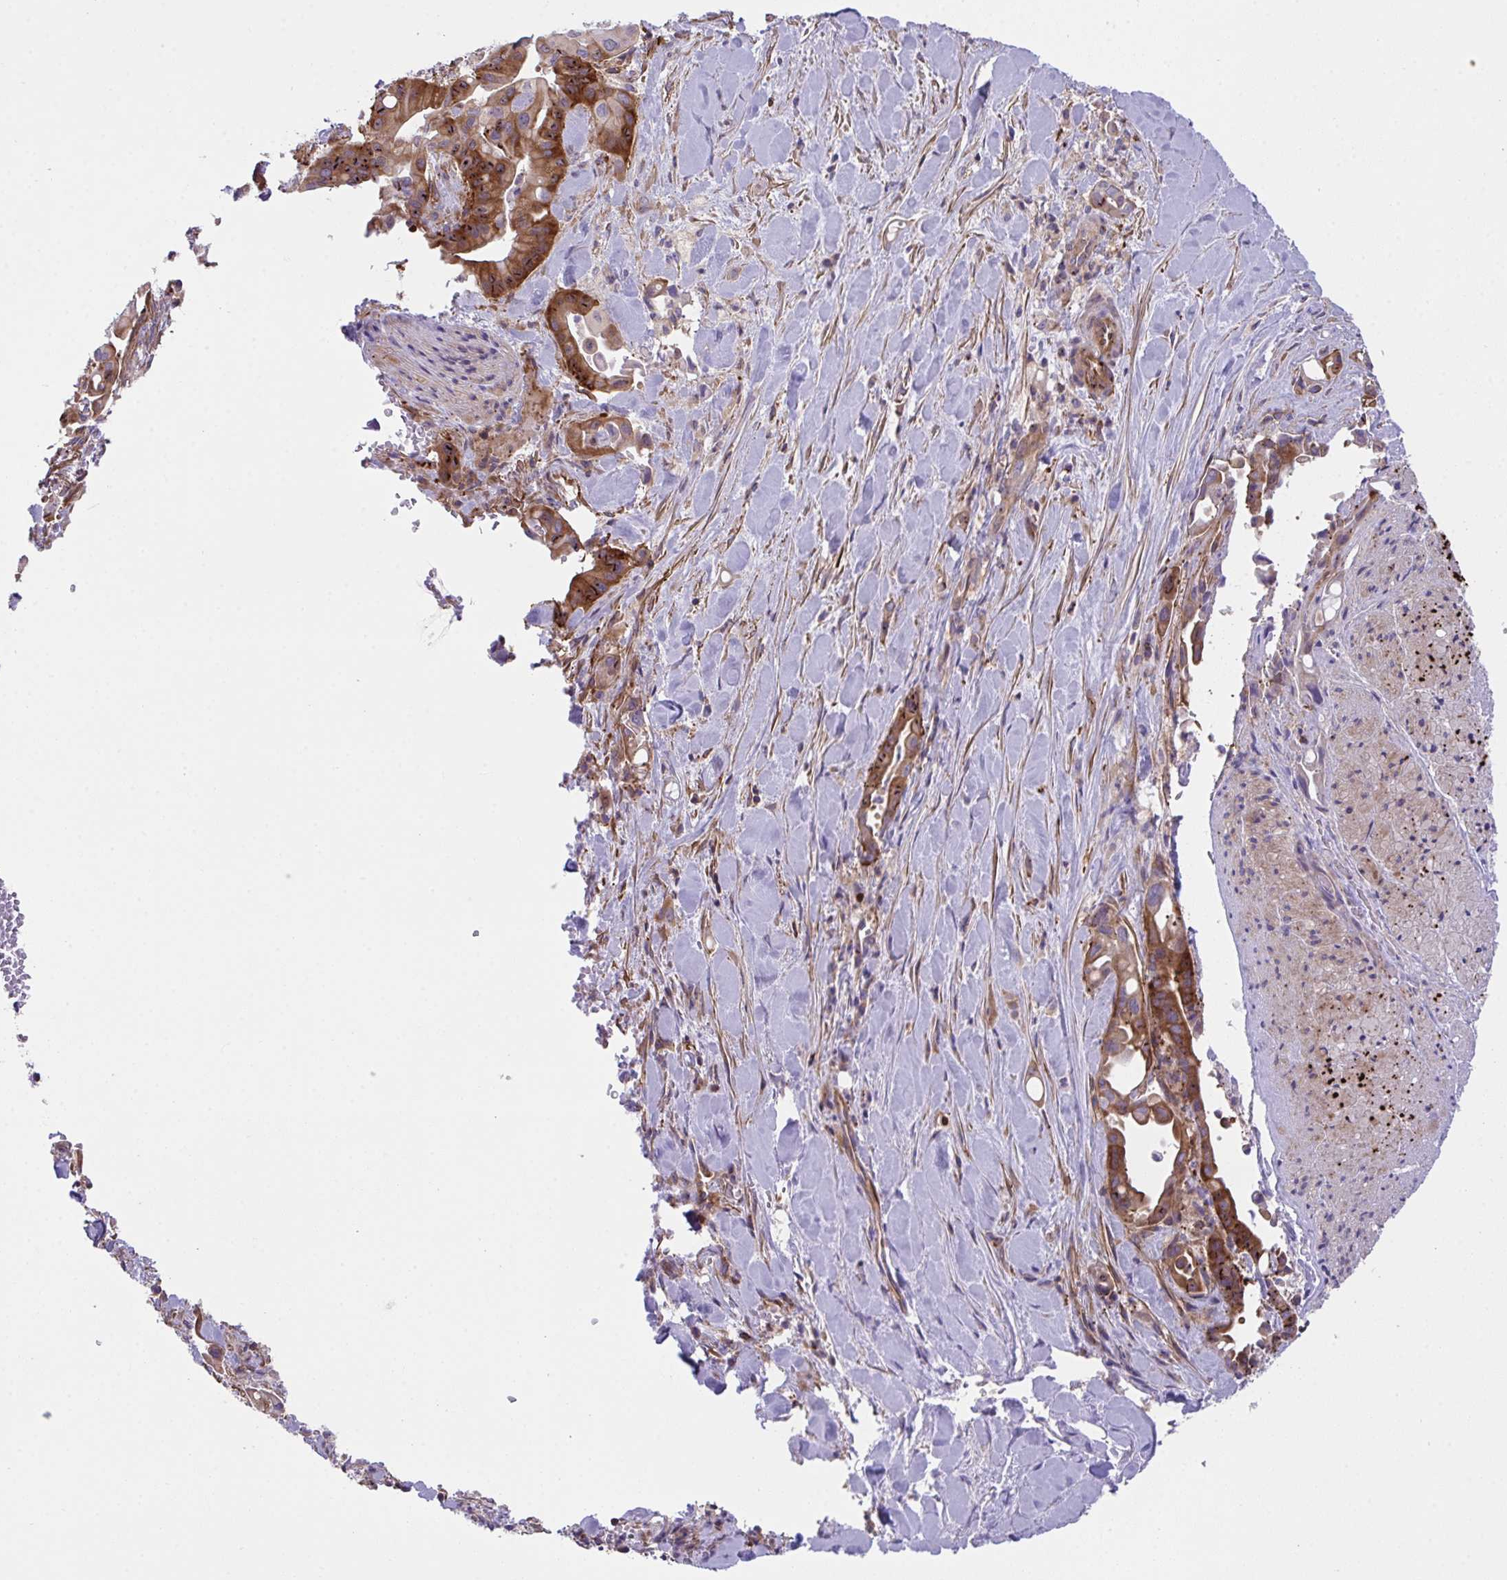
{"staining": {"intensity": "moderate", "quantity": ">75%", "location": "cytoplasmic/membranous"}, "tissue": "liver cancer", "cell_type": "Tumor cells", "image_type": "cancer", "snomed": [{"axis": "morphology", "description": "Cholangiocarcinoma"}, {"axis": "topography", "description": "Liver"}], "caption": "Moderate cytoplasmic/membranous expression for a protein is seen in approximately >75% of tumor cells of liver cholangiocarcinoma using immunohistochemistry (IHC).", "gene": "PPIH", "patient": {"sex": "female", "age": 68}}